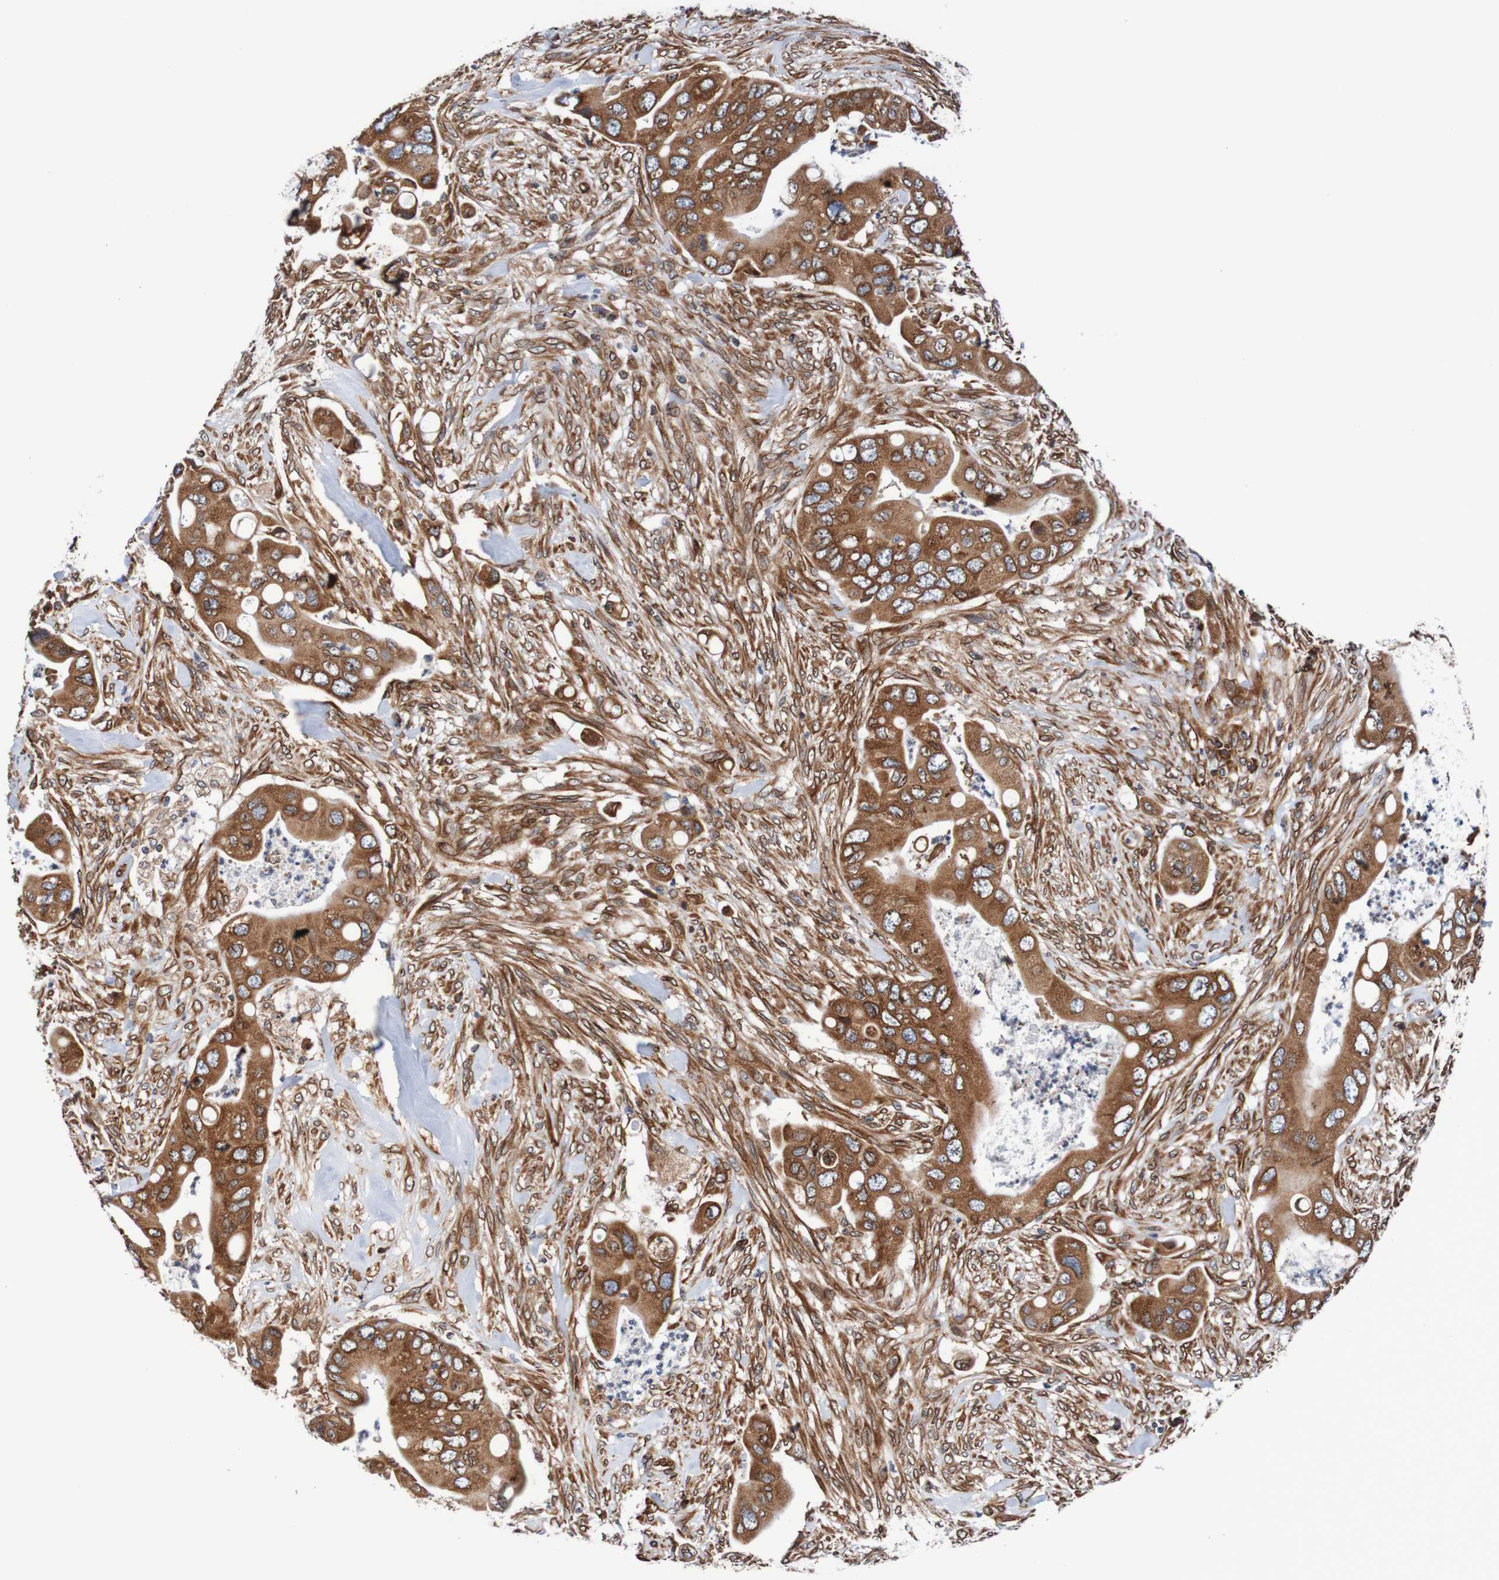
{"staining": {"intensity": "strong", "quantity": ">75%", "location": "cytoplasmic/membranous,nuclear"}, "tissue": "colorectal cancer", "cell_type": "Tumor cells", "image_type": "cancer", "snomed": [{"axis": "morphology", "description": "Adenocarcinoma, NOS"}, {"axis": "topography", "description": "Rectum"}], "caption": "Colorectal cancer (adenocarcinoma) stained with a brown dye exhibits strong cytoplasmic/membranous and nuclear positive staining in approximately >75% of tumor cells.", "gene": "TMEM109", "patient": {"sex": "female", "age": 57}}